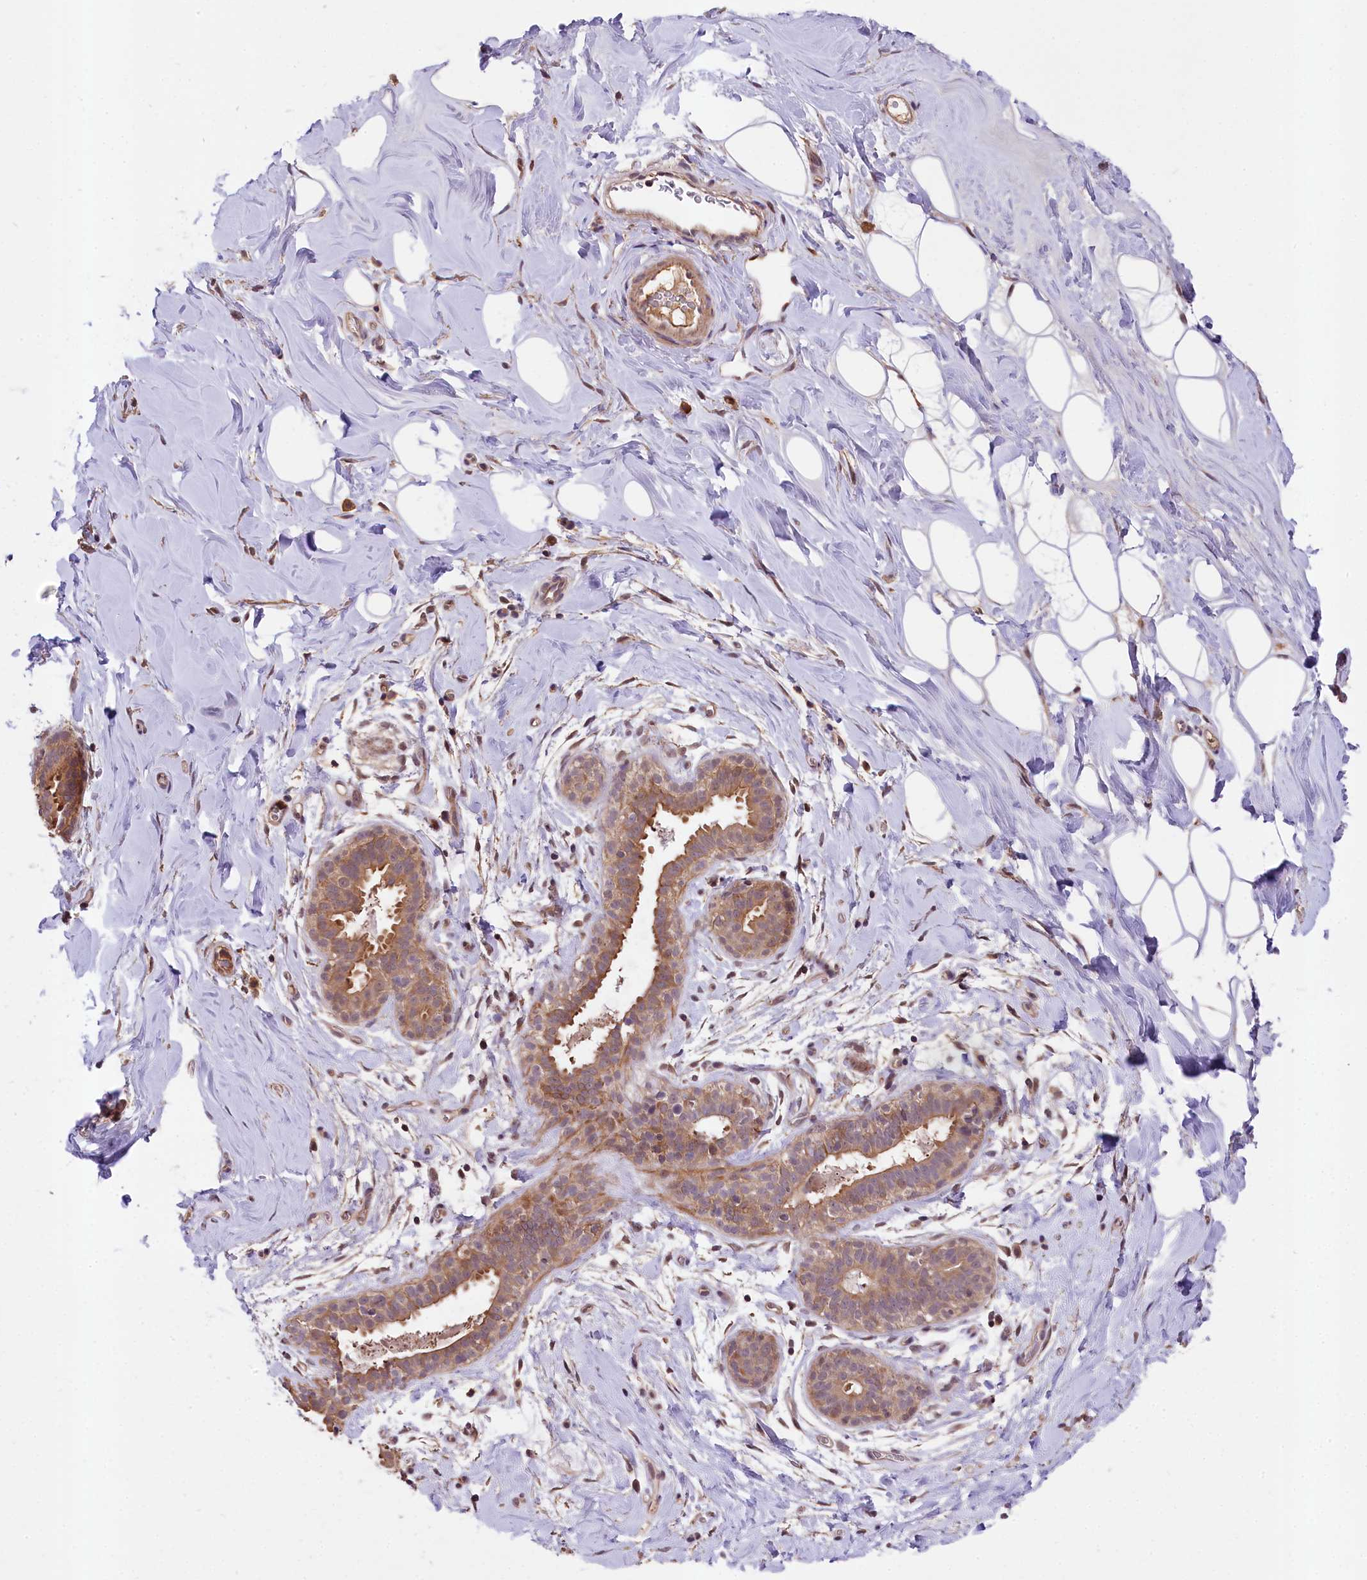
{"staining": {"intensity": "negative", "quantity": "none", "location": "none"}, "tissue": "adipose tissue", "cell_type": "Adipocytes", "image_type": "normal", "snomed": [{"axis": "morphology", "description": "Normal tissue, NOS"}, {"axis": "topography", "description": "Breast"}], "caption": "High power microscopy image of an IHC photomicrograph of unremarkable adipose tissue, revealing no significant expression in adipocytes. The staining is performed using DAB (3,3'-diaminobenzidine) brown chromogen with nuclei counter-stained in using hematoxylin.", "gene": "SKIDA1", "patient": {"sex": "female", "age": 26}}